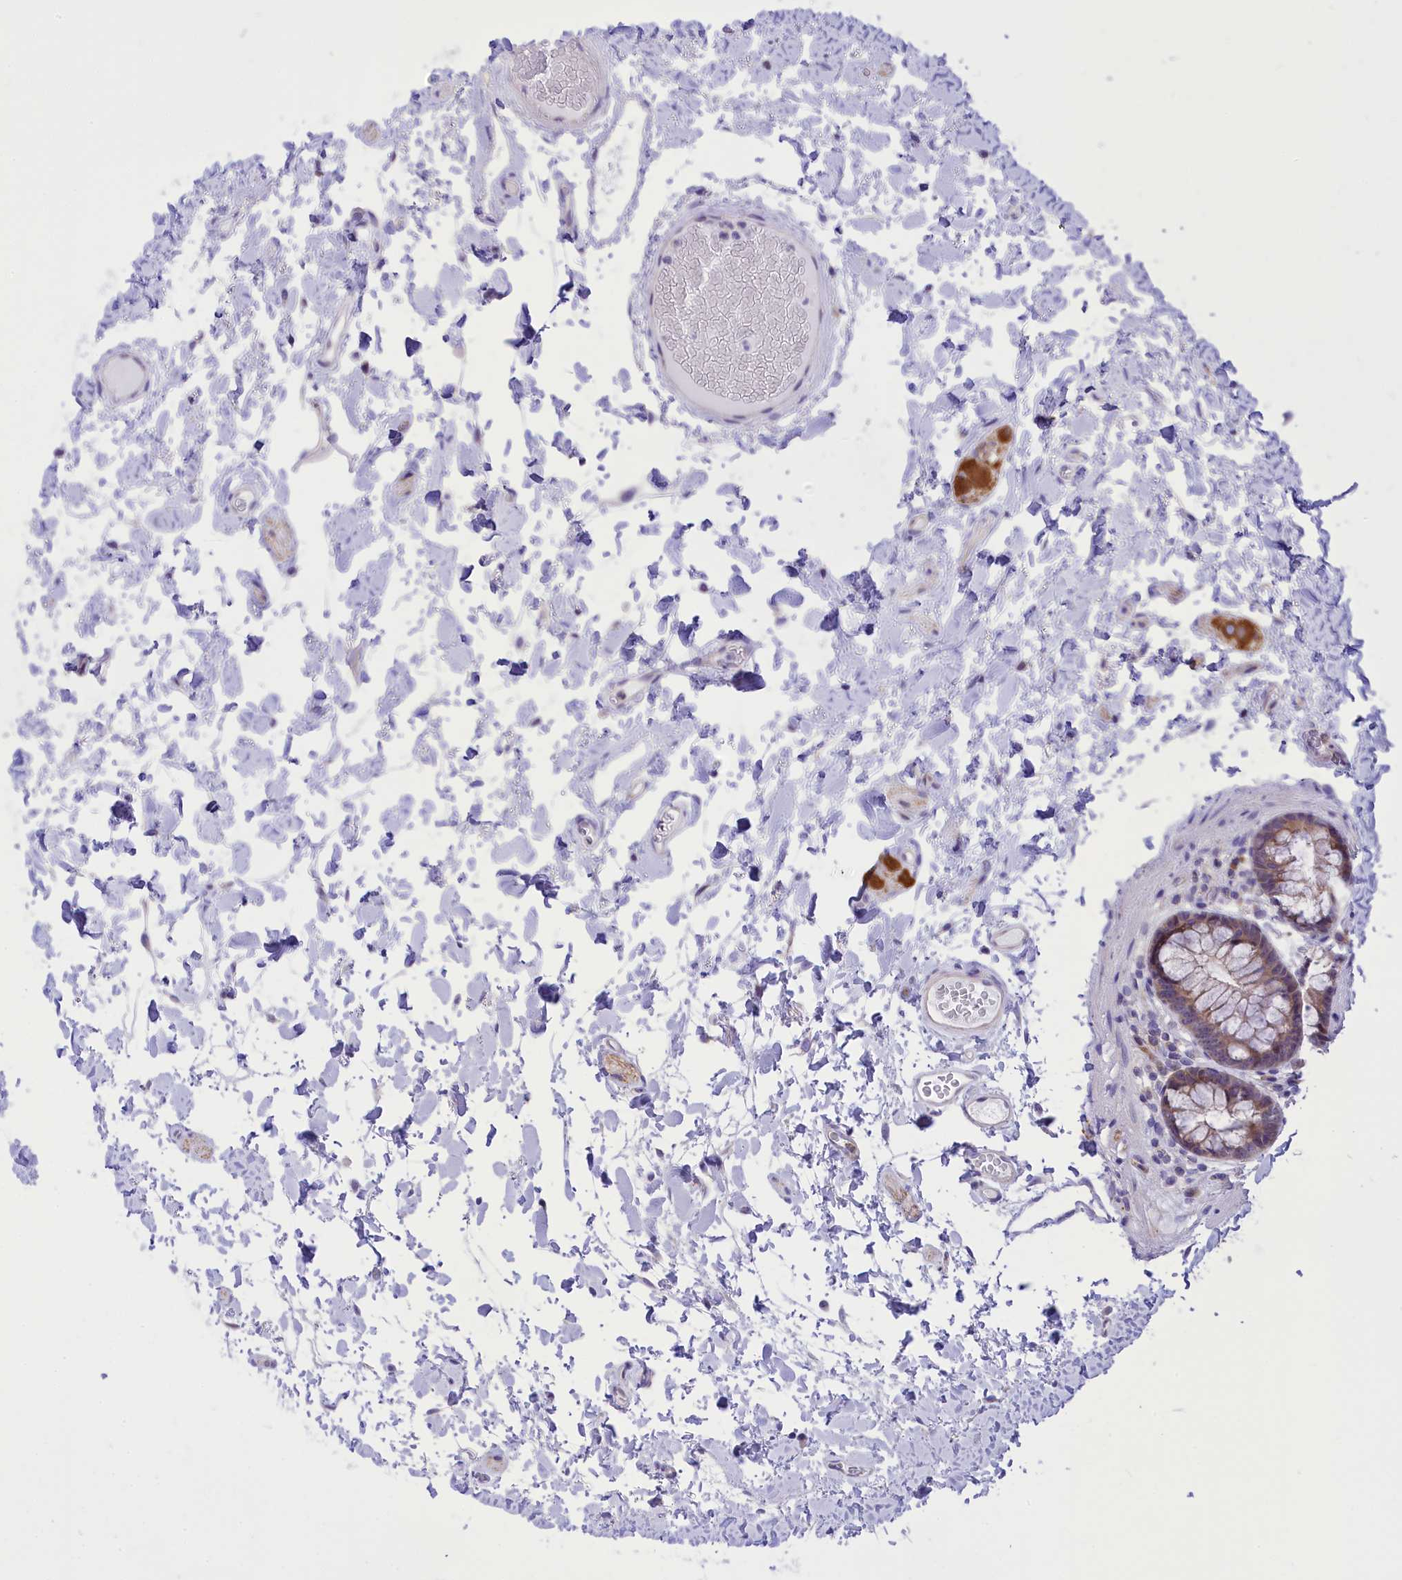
{"staining": {"intensity": "negative", "quantity": "none", "location": "none"}, "tissue": "colon", "cell_type": "Endothelial cells", "image_type": "normal", "snomed": [{"axis": "morphology", "description": "Normal tissue, NOS"}, {"axis": "topography", "description": "Colon"}], "caption": "Immunohistochemistry micrograph of unremarkable human colon stained for a protein (brown), which reveals no positivity in endothelial cells.", "gene": "DCAF16", "patient": {"sex": "male", "age": 84}}